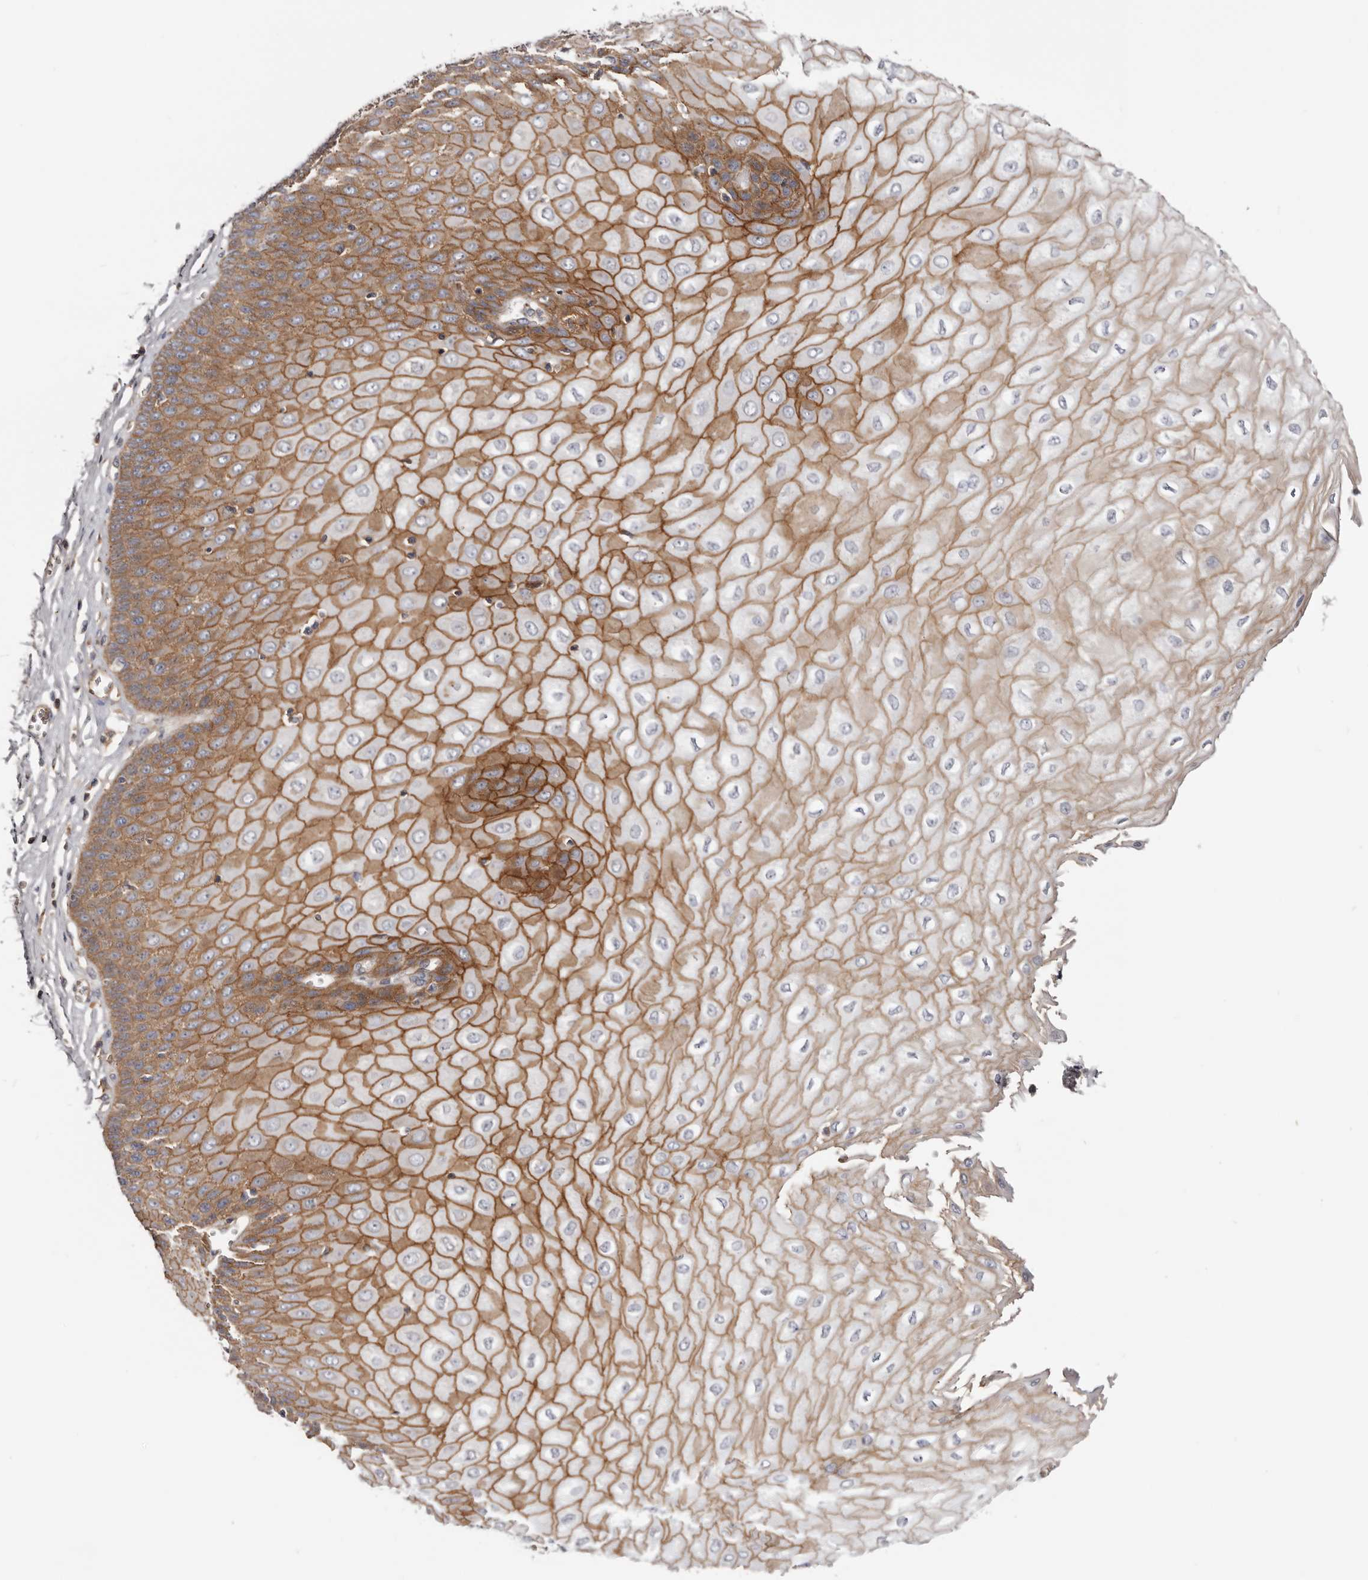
{"staining": {"intensity": "strong", "quantity": "25%-75%", "location": "cytoplasmic/membranous"}, "tissue": "esophagus", "cell_type": "Squamous epithelial cells", "image_type": "normal", "snomed": [{"axis": "morphology", "description": "Normal tissue, NOS"}, {"axis": "topography", "description": "Esophagus"}], "caption": "Esophagus stained for a protein (brown) shows strong cytoplasmic/membranous positive expression in approximately 25%-75% of squamous epithelial cells.", "gene": "DMRT2", "patient": {"sex": "male", "age": 60}}